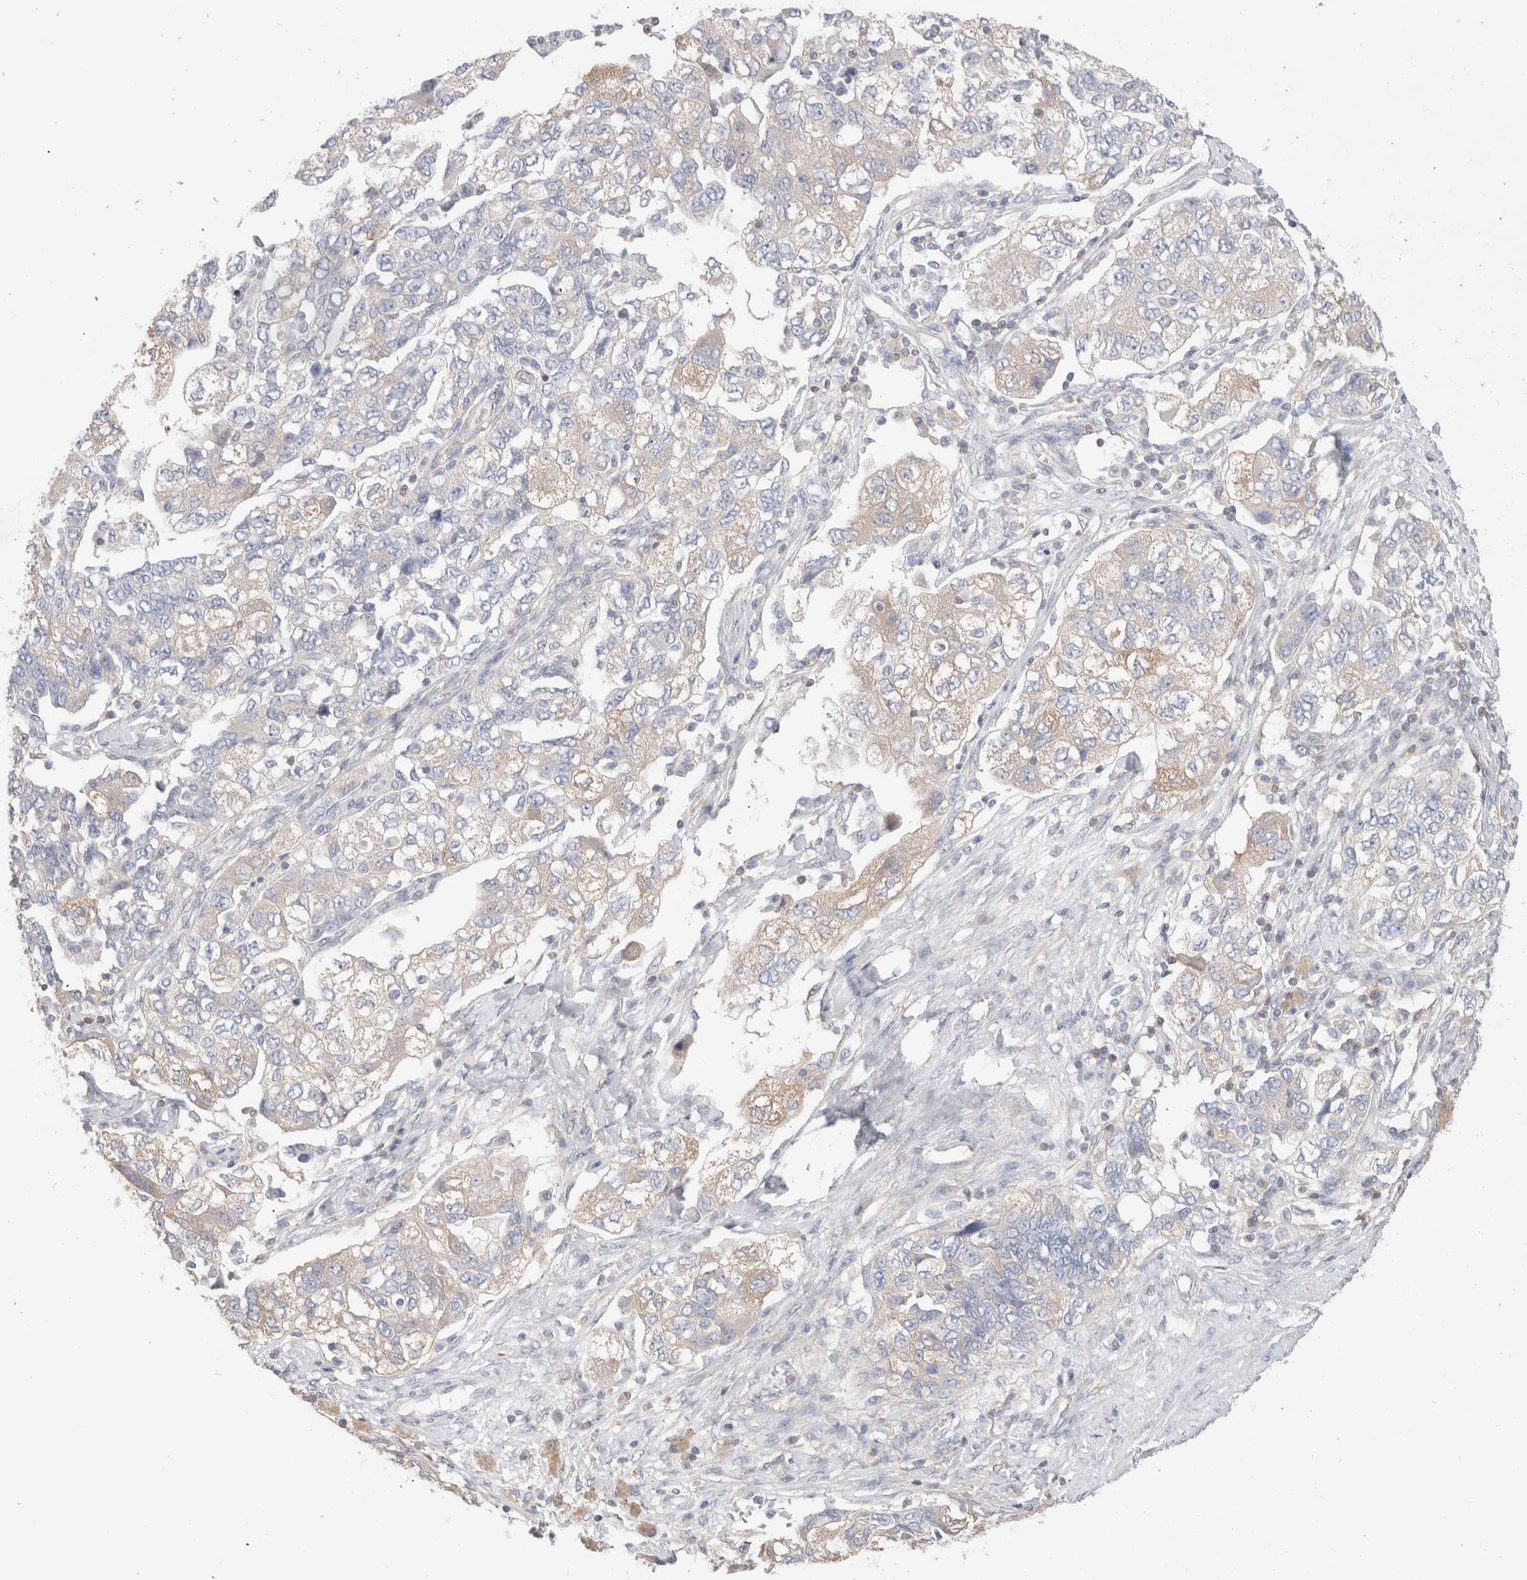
{"staining": {"intensity": "weak", "quantity": "<25%", "location": "cytoplasmic/membranous"}, "tissue": "ovarian cancer", "cell_type": "Tumor cells", "image_type": "cancer", "snomed": [{"axis": "morphology", "description": "Carcinoma, NOS"}, {"axis": "morphology", "description": "Cystadenocarcinoma, serous, NOS"}, {"axis": "topography", "description": "Ovary"}], "caption": "There is no significant staining in tumor cells of ovarian cancer (carcinoma).", "gene": "CAPN2", "patient": {"sex": "female", "age": 69}}